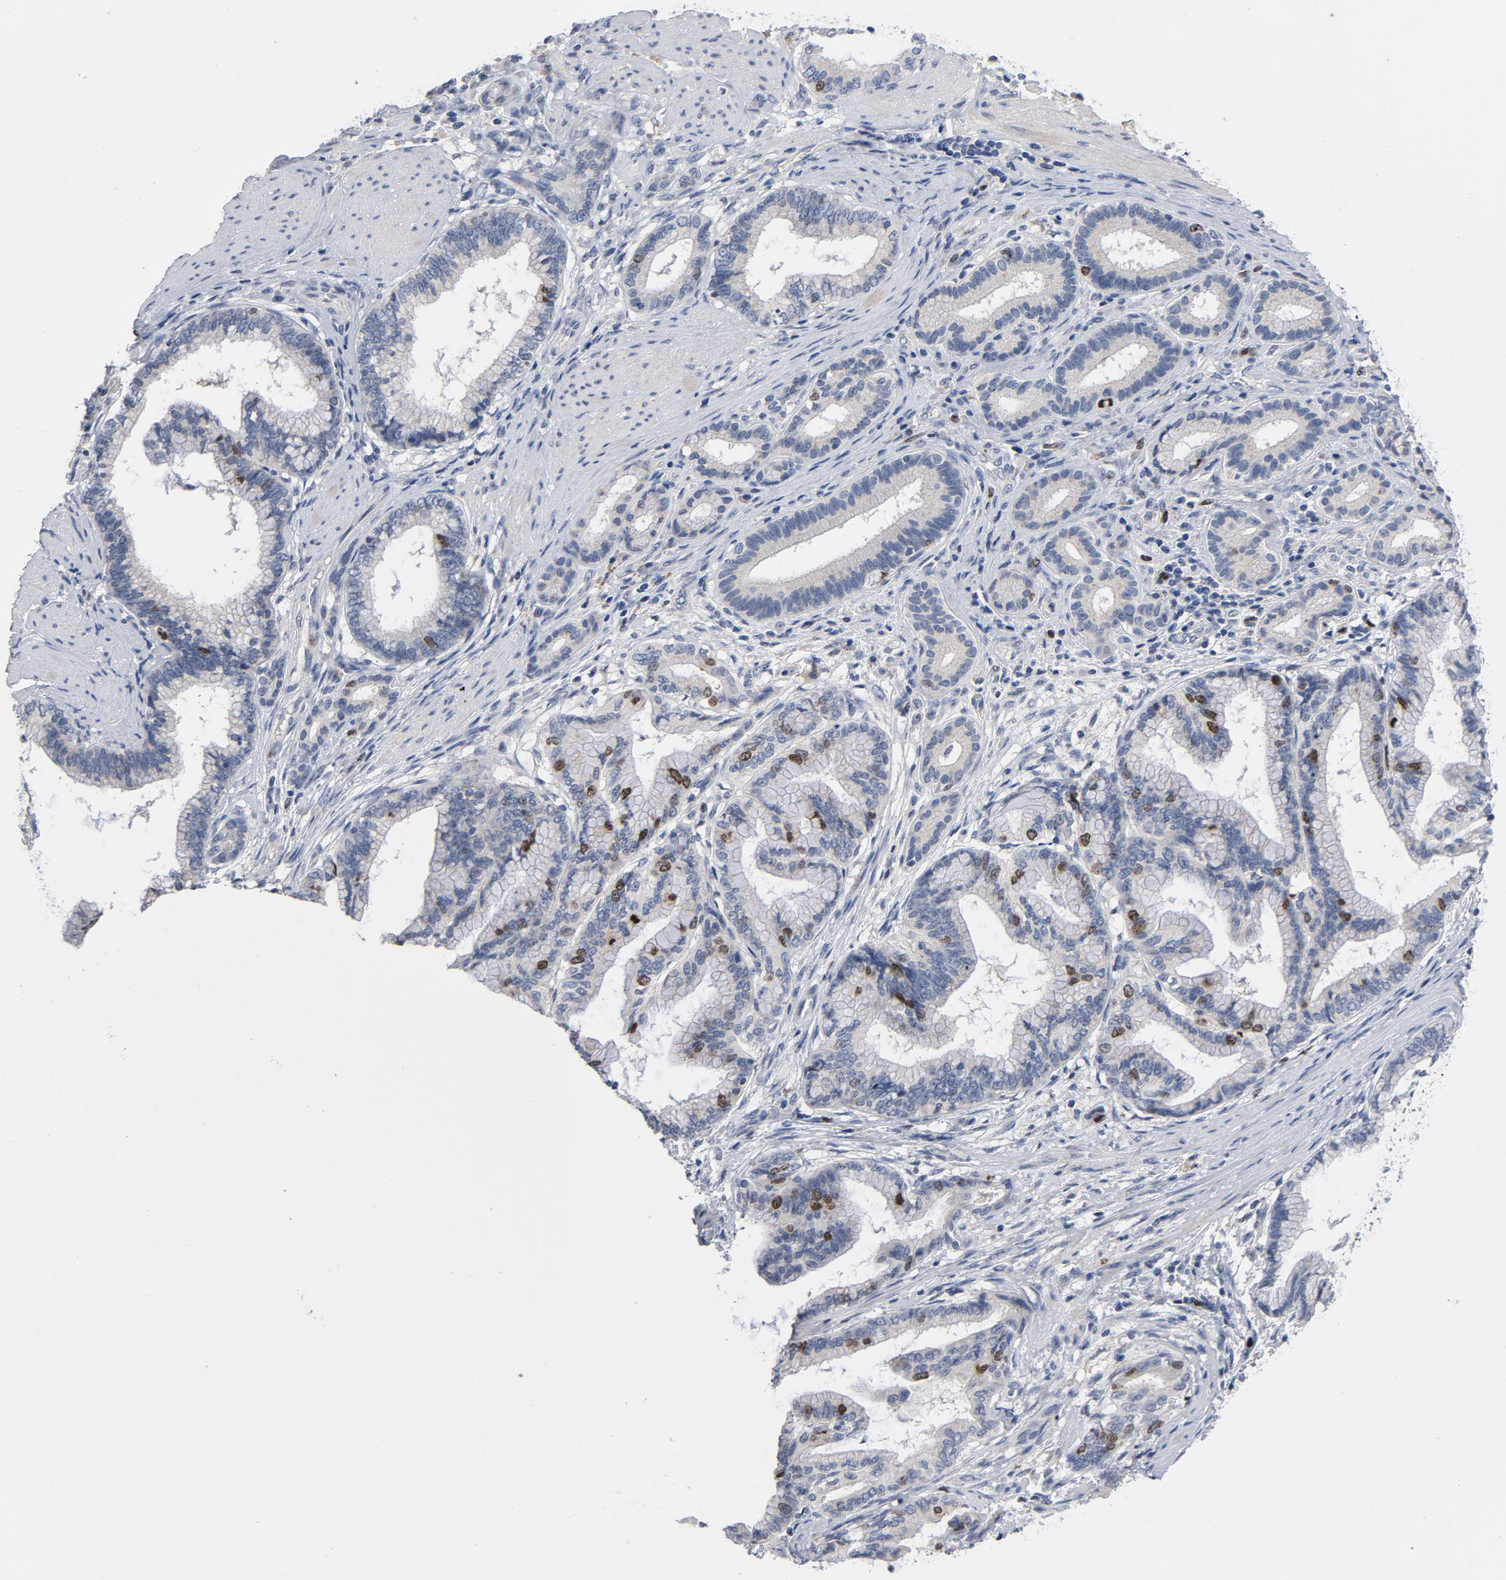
{"staining": {"intensity": "moderate", "quantity": "<25%", "location": "nuclear"}, "tissue": "pancreatic cancer", "cell_type": "Tumor cells", "image_type": "cancer", "snomed": [{"axis": "morphology", "description": "Adenocarcinoma, NOS"}, {"axis": "topography", "description": "Pancreas"}], "caption": "A photomicrograph of pancreatic adenocarcinoma stained for a protein exhibits moderate nuclear brown staining in tumor cells.", "gene": "BIRC5", "patient": {"sex": "female", "age": 64}}